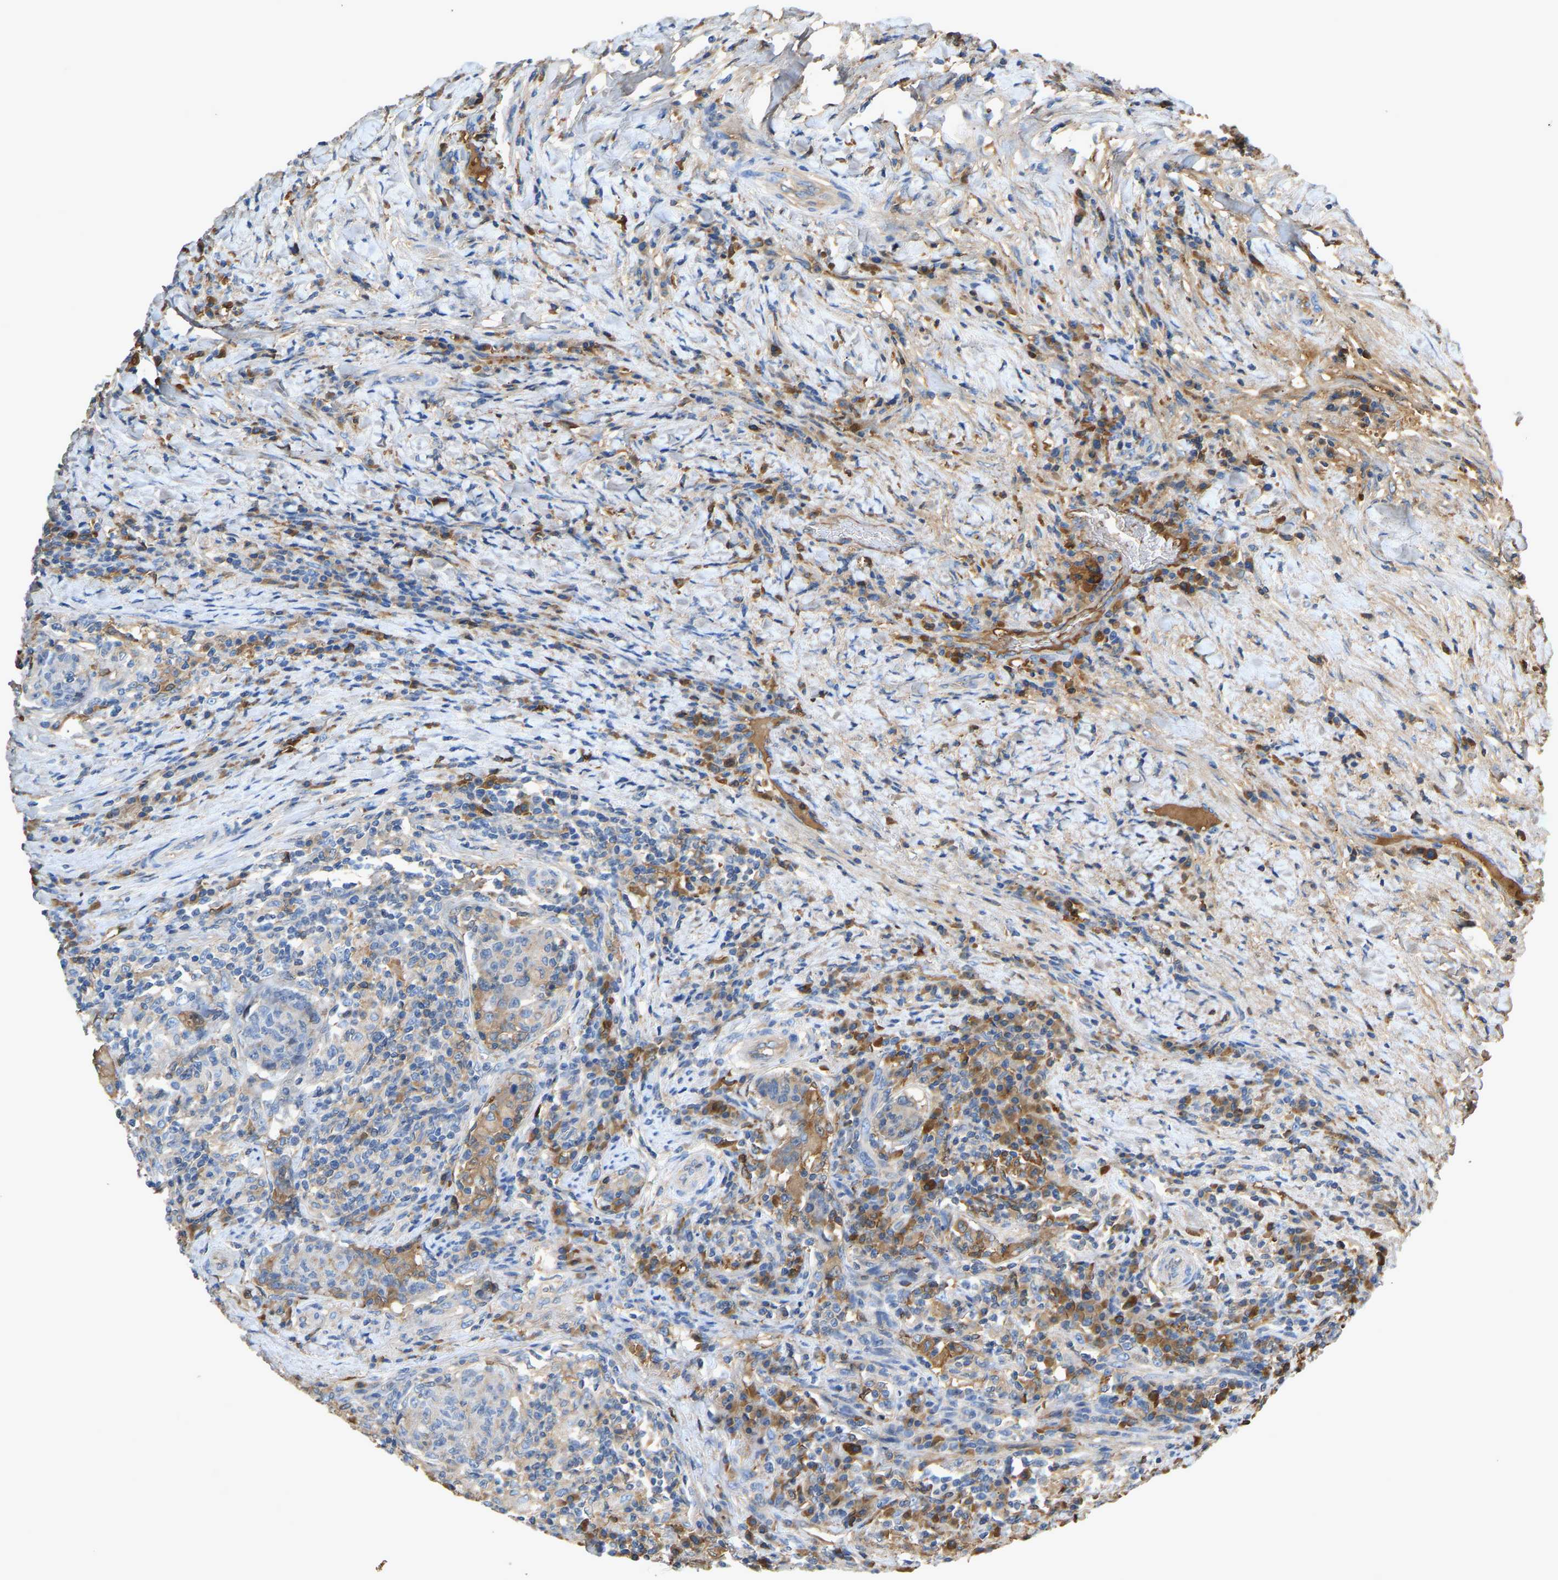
{"staining": {"intensity": "weak", "quantity": "<25%", "location": "cytoplasmic/membranous"}, "tissue": "colorectal cancer", "cell_type": "Tumor cells", "image_type": "cancer", "snomed": [{"axis": "morphology", "description": "Normal tissue, NOS"}, {"axis": "morphology", "description": "Adenocarcinoma, NOS"}, {"axis": "topography", "description": "Colon"}], "caption": "Tumor cells are negative for protein expression in human colorectal cancer.", "gene": "STC1", "patient": {"sex": "female", "age": 75}}